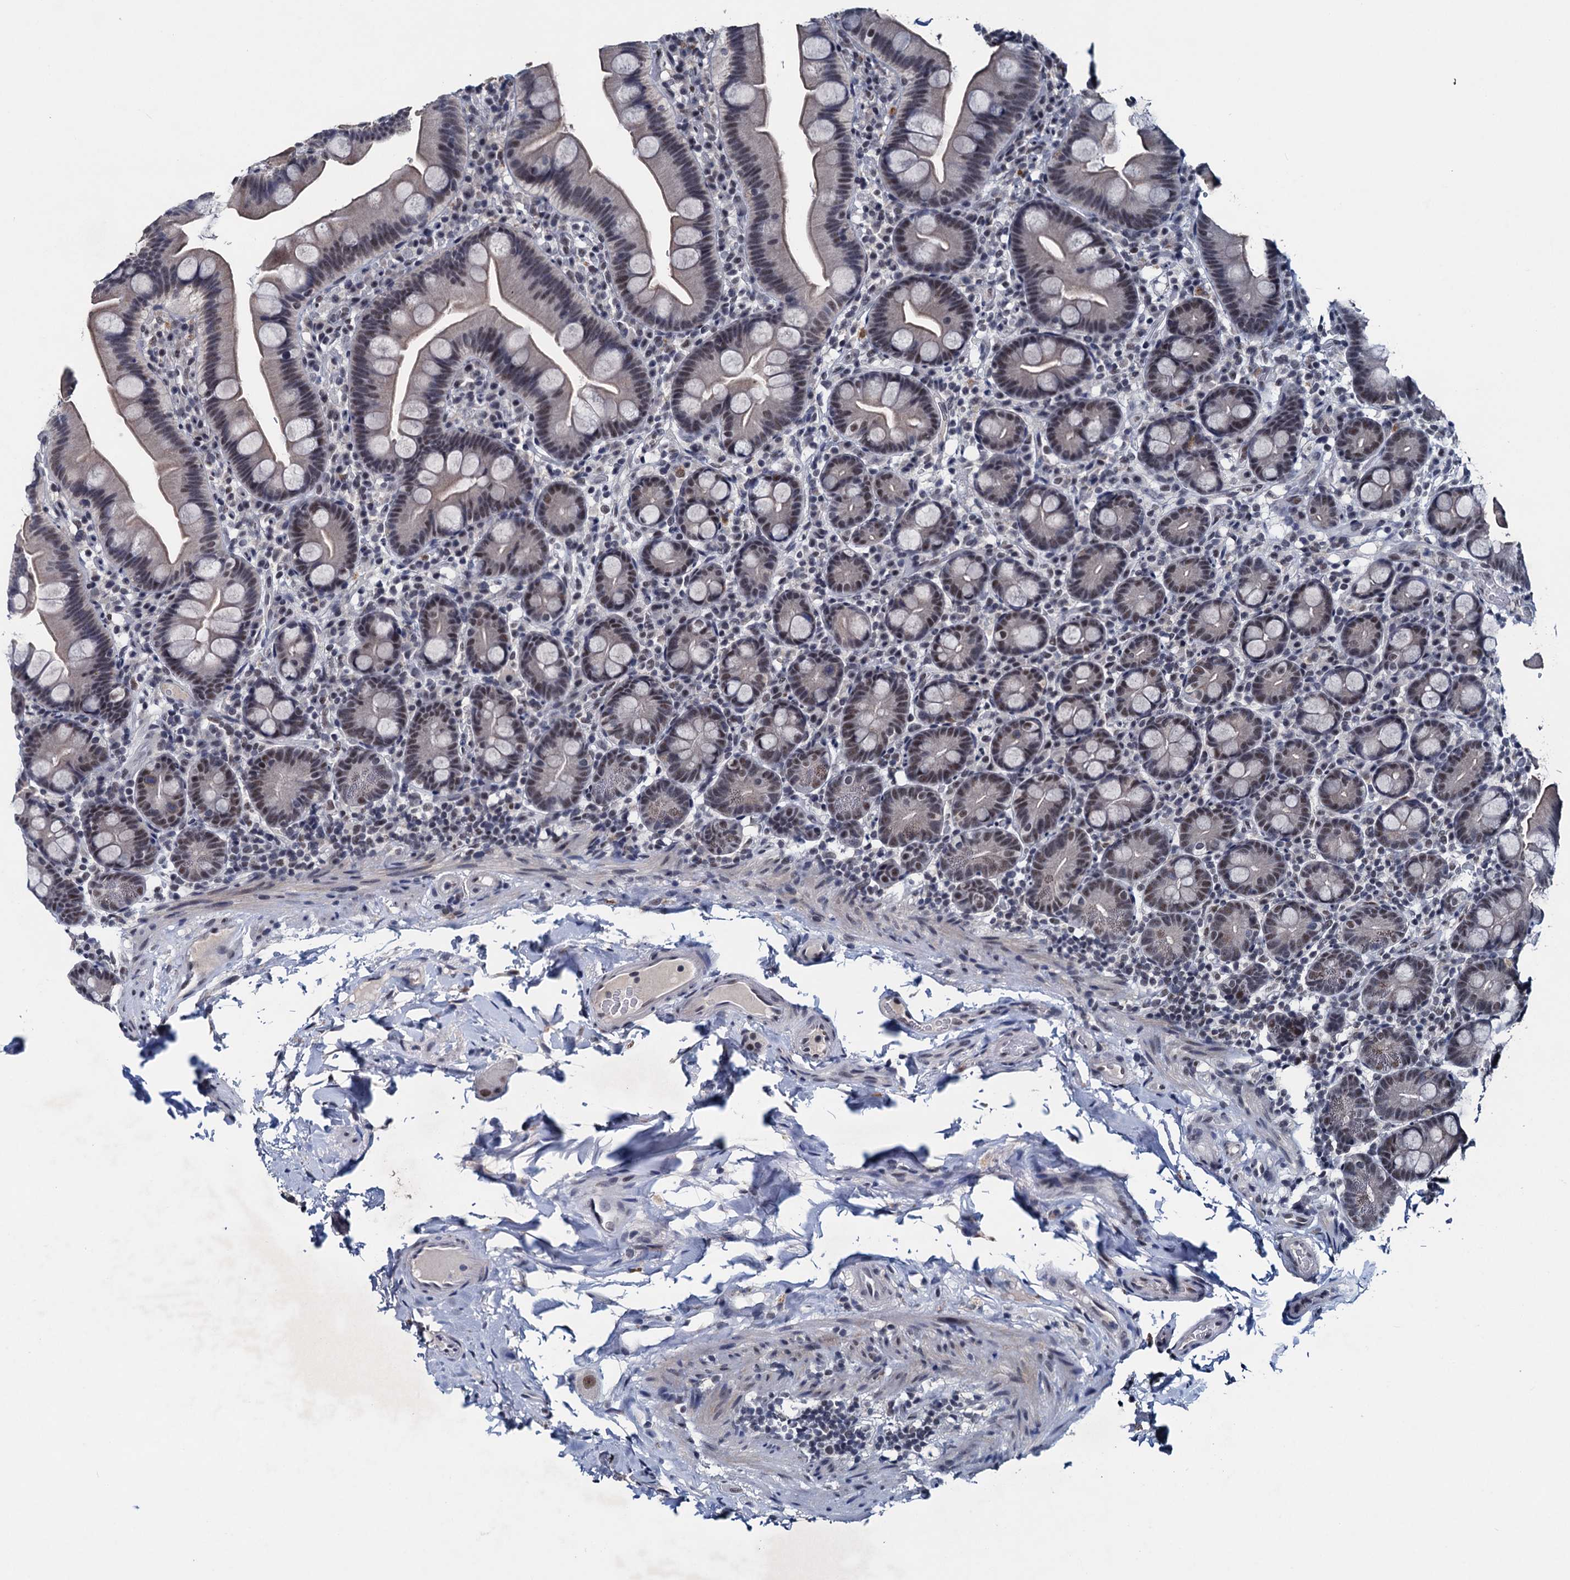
{"staining": {"intensity": "weak", "quantity": "25%-75%", "location": "nuclear"}, "tissue": "small intestine", "cell_type": "Glandular cells", "image_type": "normal", "snomed": [{"axis": "morphology", "description": "Normal tissue, NOS"}, {"axis": "topography", "description": "Small intestine"}], "caption": "Immunohistochemistry of normal small intestine demonstrates low levels of weak nuclear staining in approximately 25%-75% of glandular cells. The staining is performed using DAB brown chromogen to label protein expression. The nuclei are counter-stained blue using hematoxylin.", "gene": "FNBP4", "patient": {"sex": "female", "age": 68}}